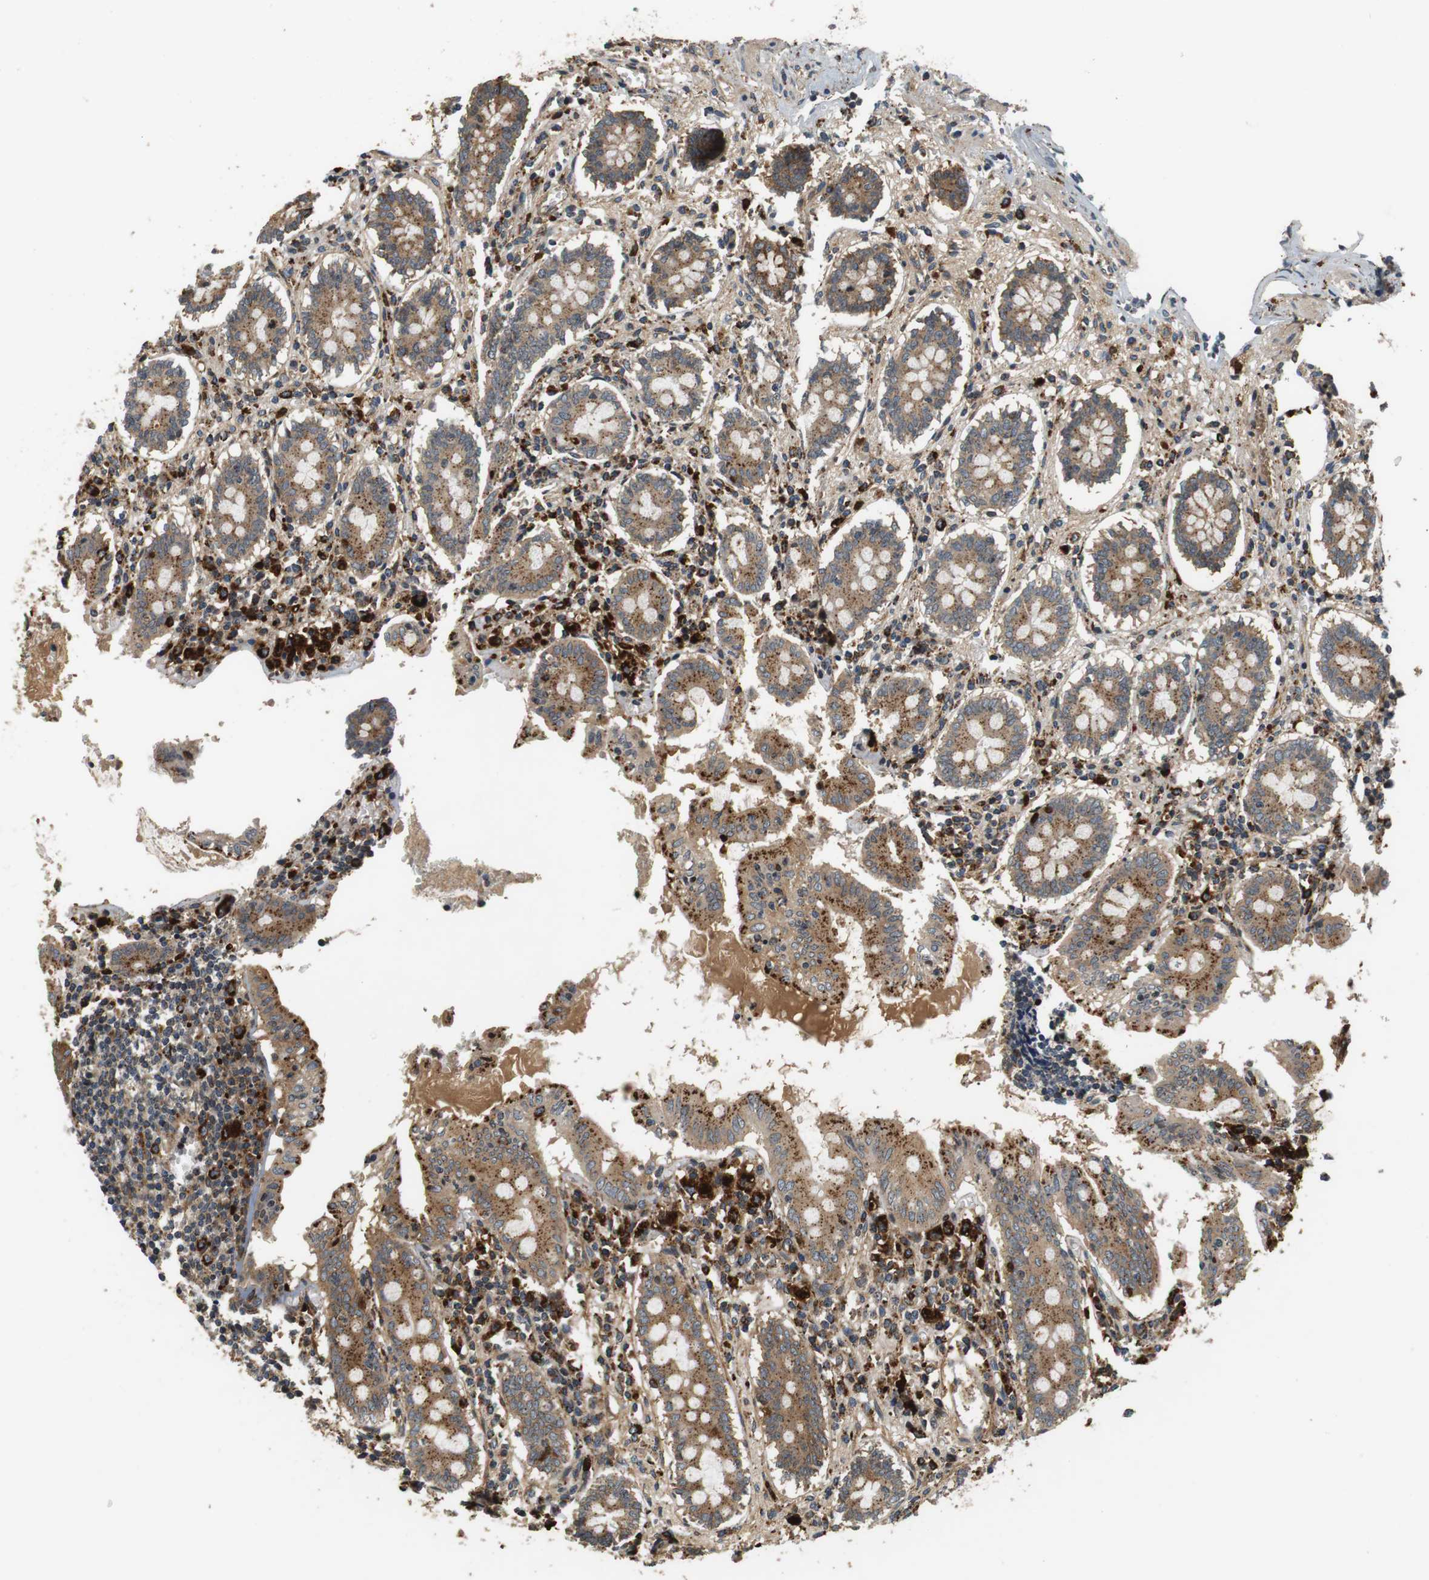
{"staining": {"intensity": "moderate", "quantity": ">75%", "location": "cytoplasmic/membranous"}, "tissue": "appendix", "cell_type": "Glandular cells", "image_type": "normal", "snomed": [{"axis": "morphology", "description": "Normal tissue, NOS"}, {"axis": "topography", "description": "Appendix"}], "caption": "Appendix stained with IHC reveals moderate cytoplasmic/membranous expression in about >75% of glandular cells.", "gene": "TXNRD1", "patient": {"sex": "female", "age": 50}}